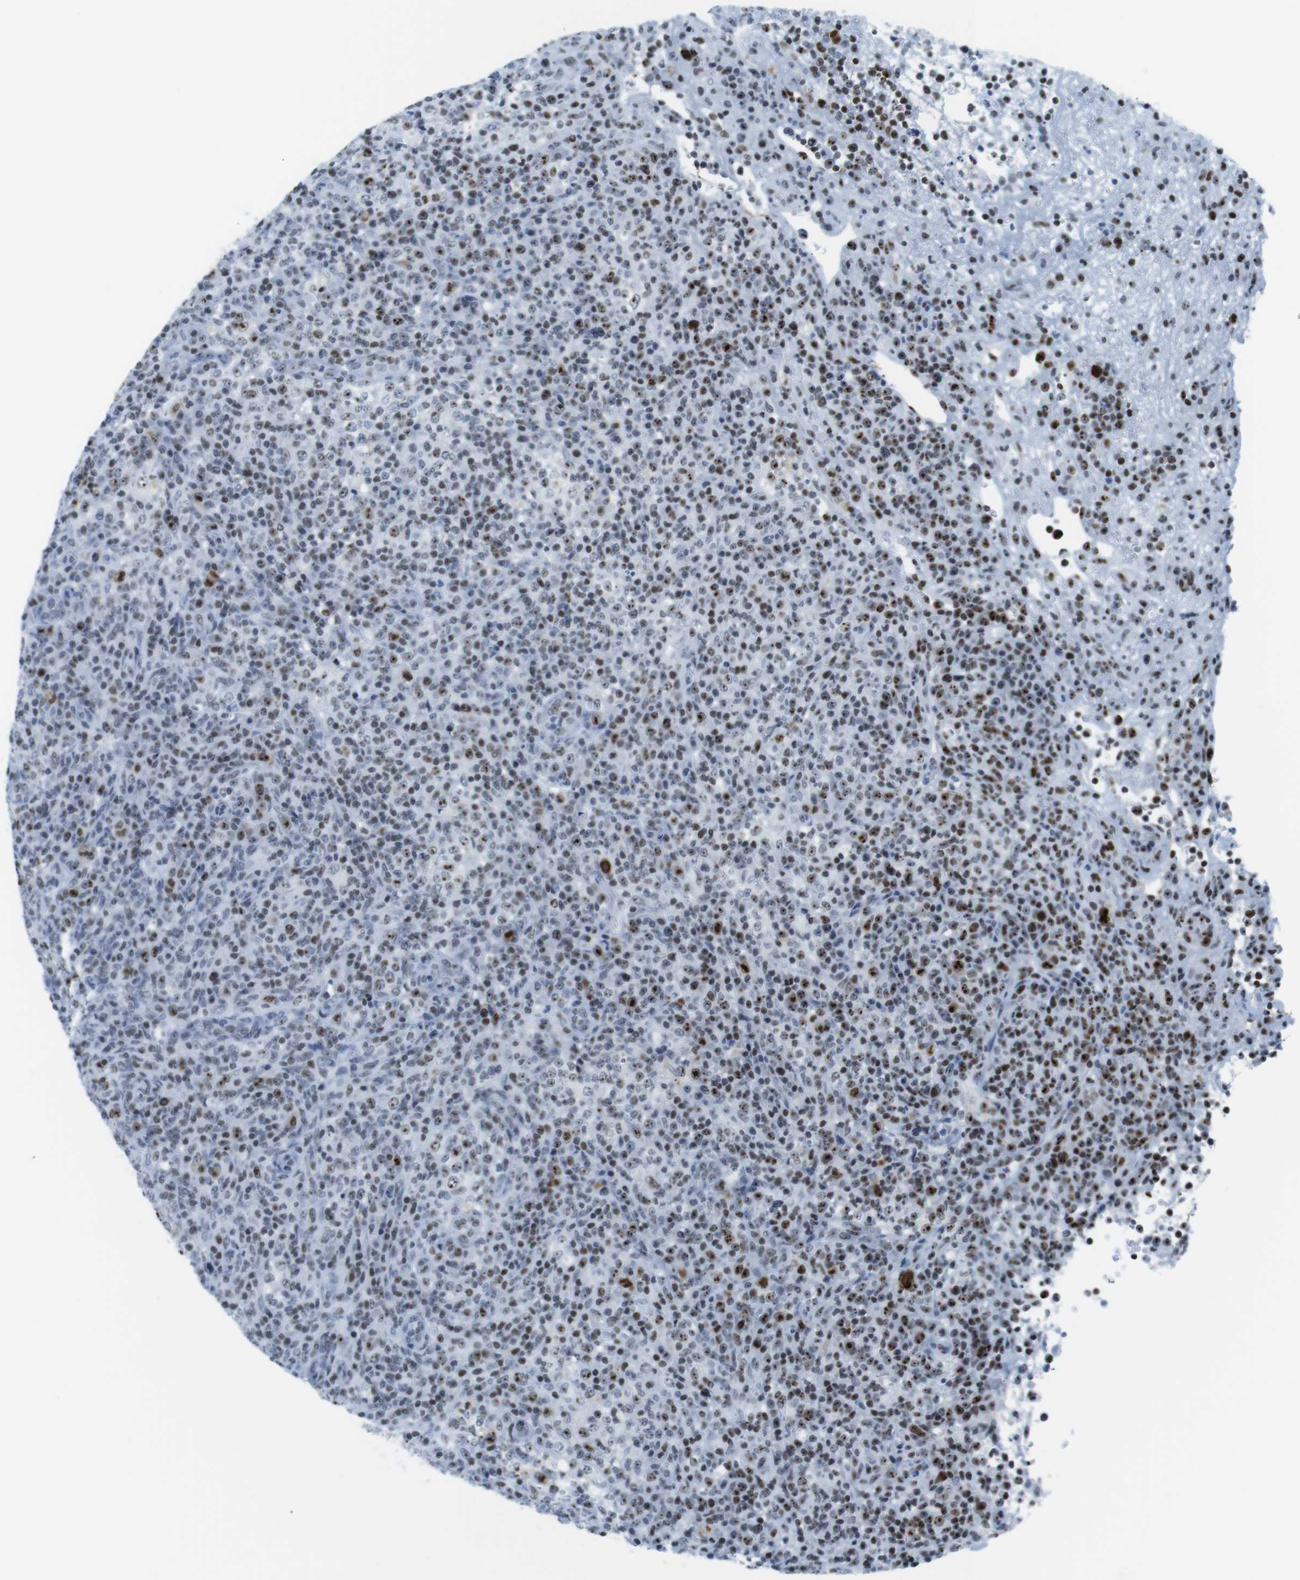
{"staining": {"intensity": "strong", "quantity": "25%-75%", "location": "nuclear"}, "tissue": "lymphoma", "cell_type": "Tumor cells", "image_type": "cancer", "snomed": [{"axis": "morphology", "description": "Malignant lymphoma, non-Hodgkin's type, High grade"}, {"axis": "topography", "description": "Lymph node"}], "caption": "Immunohistochemistry (IHC) (DAB (3,3'-diaminobenzidine)) staining of human high-grade malignant lymphoma, non-Hodgkin's type displays strong nuclear protein positivity in about 25%-75% of tumor cells.", "gene": "NIFK", "patient": {"sex": "female", "age": 76}}